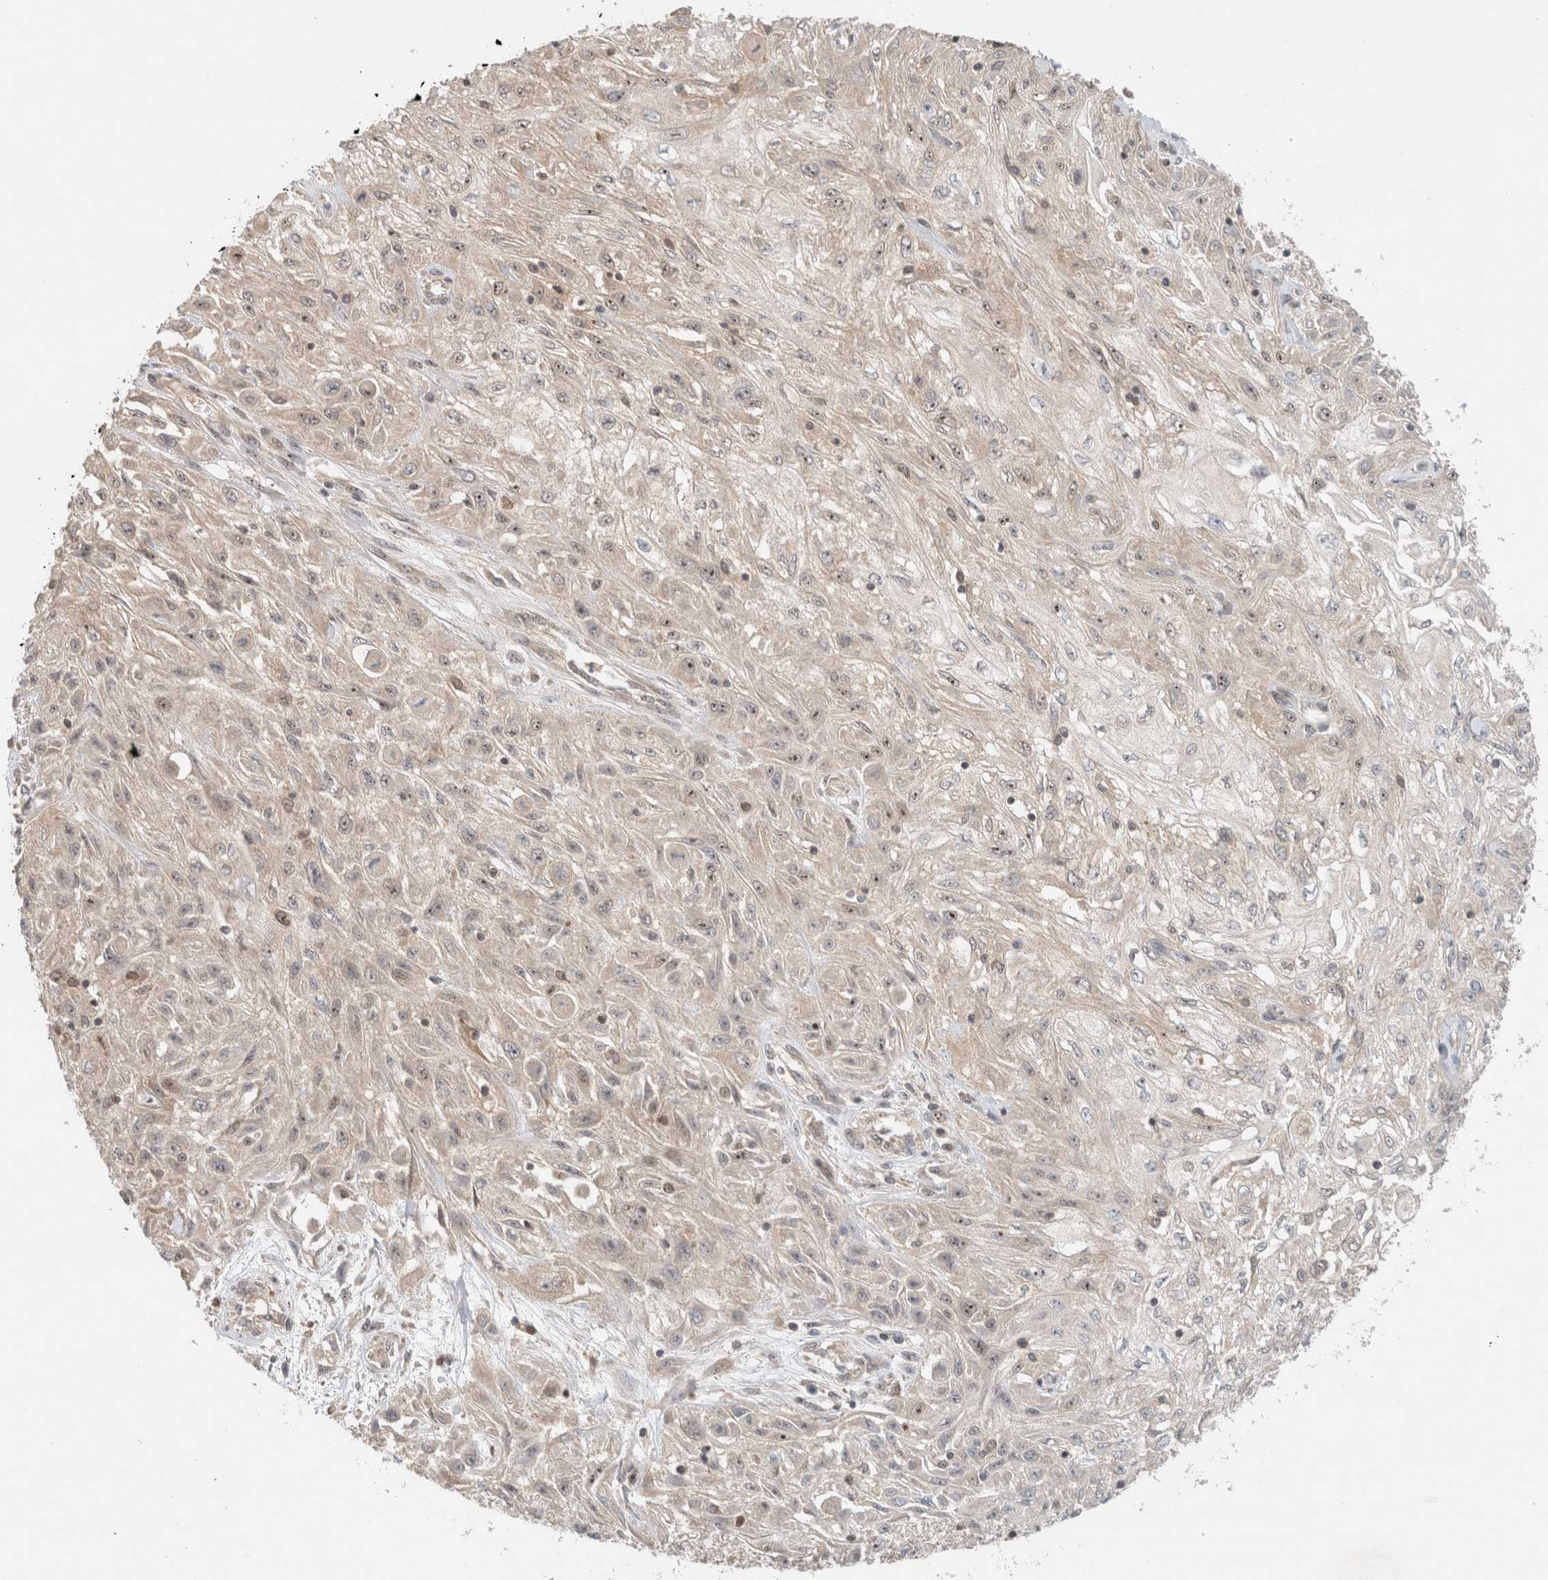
{"staining": {"intensity": "weak", "quantity": "<25%", "location": "cytoplasmic/membranous,nuclear"}, "tissue": "skin cancer", "cell_type": "Tumor cells", "image_type": "cancer", "snomed": [{"axis": "morphology", "description": "Squamous cell carcinoma, NOS"}, {"axis": "morphology", "description": "Squamous cell carcinoma, metastatic, NOS"}, {"axis": "topography", "description": "Skin"}, {"axis": "topography", "description": "Lymph node"}], "caption": "Immunohistochemistry (IHC) histopathology image of neoplastic tissue: human metastatic squamous cell carcinoma (skin) stained with DAB (3,3'-diaminobenzidine) displays no significant protein positivity in tumor cells.", "gene": "CAAP1", "patient": {"sex": "male", "age": 75}}